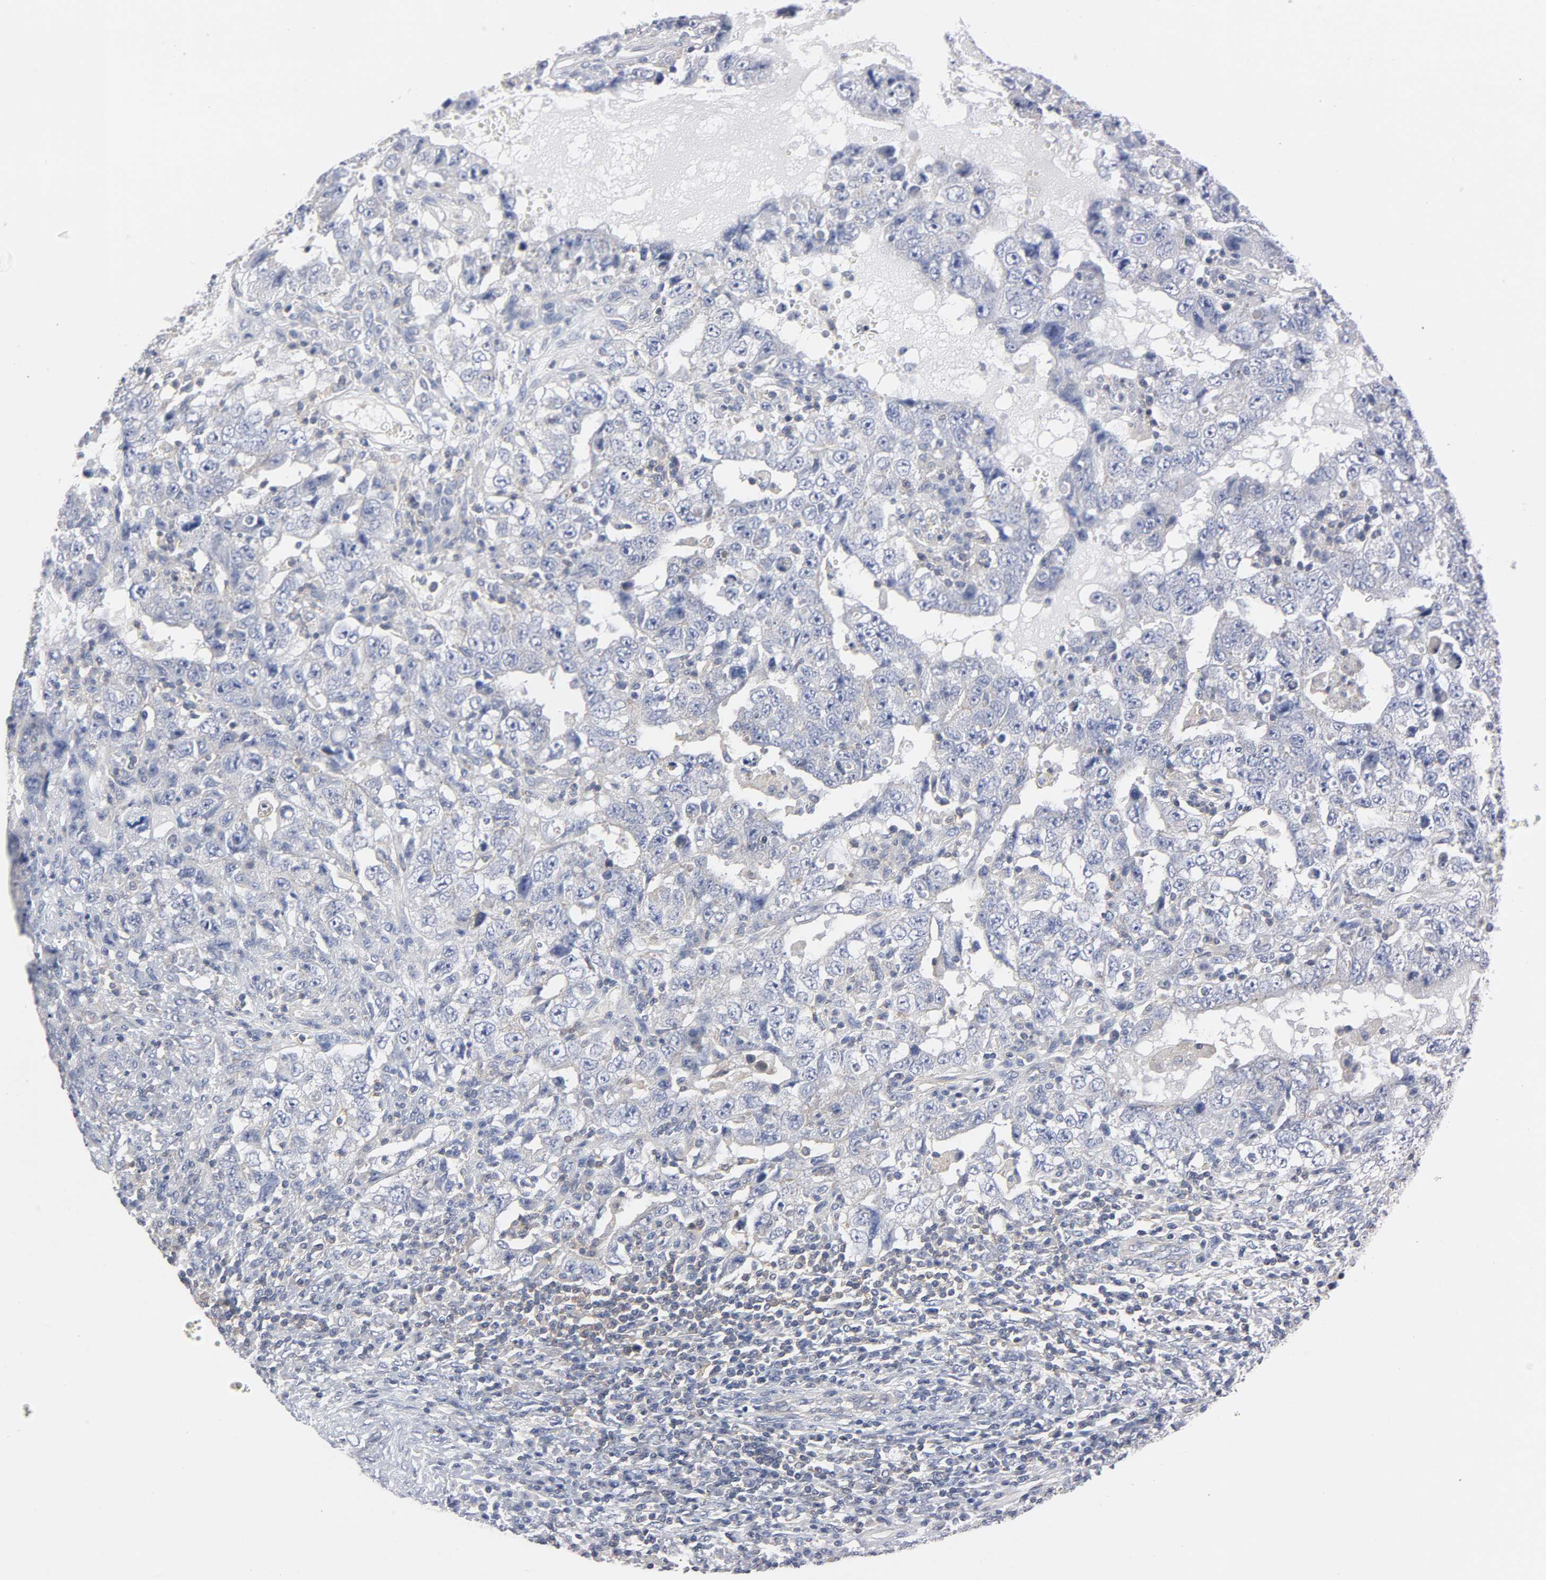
{"staining": {"intensity": "negative", "quantity": "none", "location": "none"}, "tissue": "testis cancer", "cell_type": "Tumor cells", "image_type": "cancer", "snomed": [{"axis": "morphology", "description": "Carcinoma, Embryonal, NOS"}, {"axis": "topography", "description": "Testis"}], "caption": "Protein analysis of testis cancer reveals no significant positivity in tumor cells.", "gene": "ROCK1", "patient": {"sex": "male", "age": 26}}